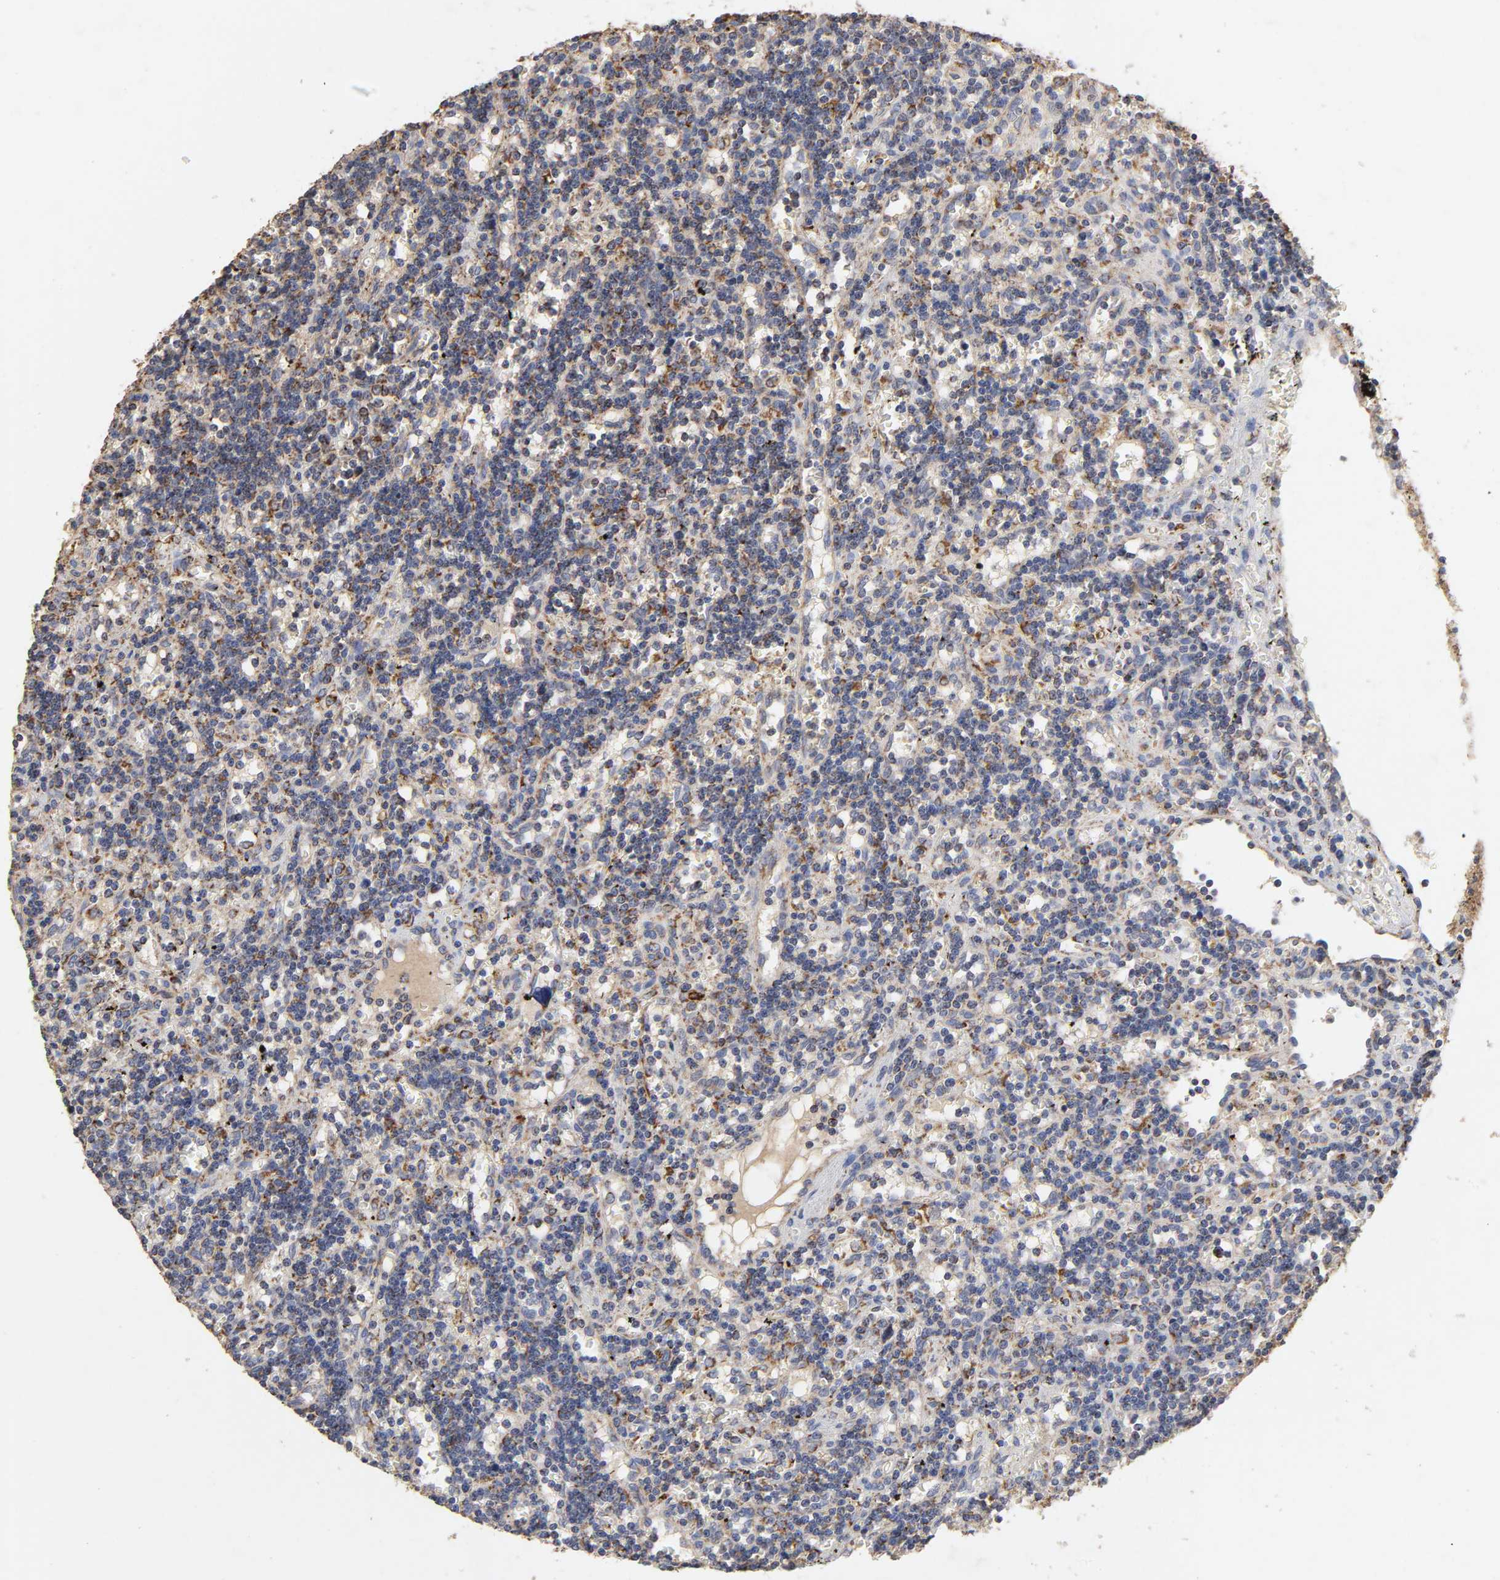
{"staining": {"intensity": "strong", "quantity": "25%-75%", "location": "cytoplasmic/membranous"}, "tissue": "lymphoma", "cell_type": "Tumor cells", "image_type": "cancer", "snomed": [{"axis": "morphology", "description": "Malignant lymphoma, non-Hodgkin's type, Low grade"}, {"axis": "topography", "description": "Spleen"}], "caption": "Immunohistochemical staining of lymphoma reveals high levels of strong cytoplasmic/membranous protein expression in about 25%-75% of tumor cells.", "gene": "CYCS", "patient": {"sex": "male", "age": 60}}